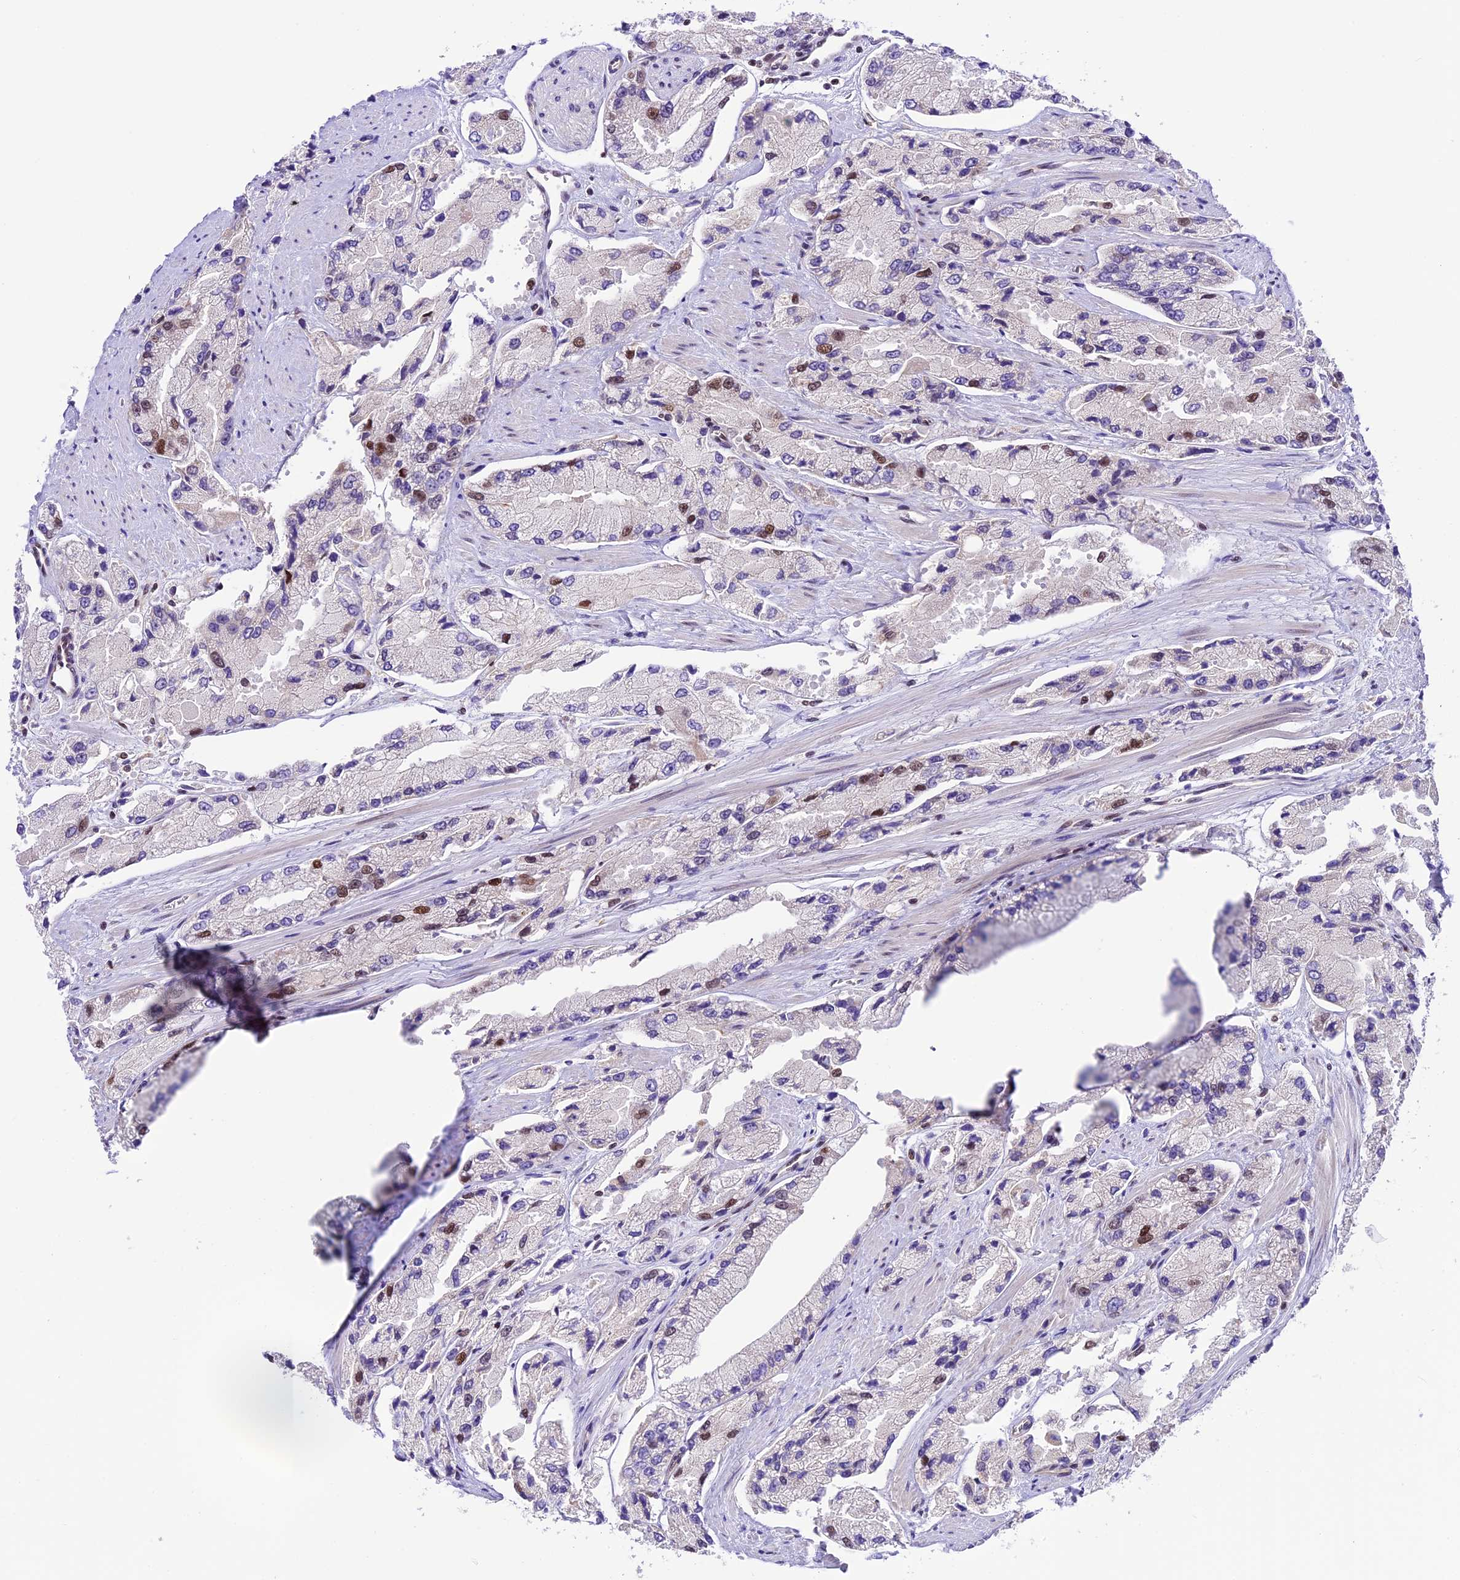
{"staining": {"intensity": "moderate", "quantity": "<25%", "location": "nuclear"}, "tissue": "prostate cancer", "cell_type": "Tumor cells", "image_type": "cancer", "snomed": [{"axis": "morphology", "description": "Adenocarcinoma, High grade"}, {"axis": "topography", "description": "Prostate"}], "caption": "DAB immunohistochemical staining of human high-grade adenocarcinoma (prostate) exhibits moderate nuclear protein expression in approximately <25% of tumor cells. (Brightfield microscopy of DAB IHC at high magnification).", "gene": "SHKBP1", "patient": {"sex": "male", "age": 58}}